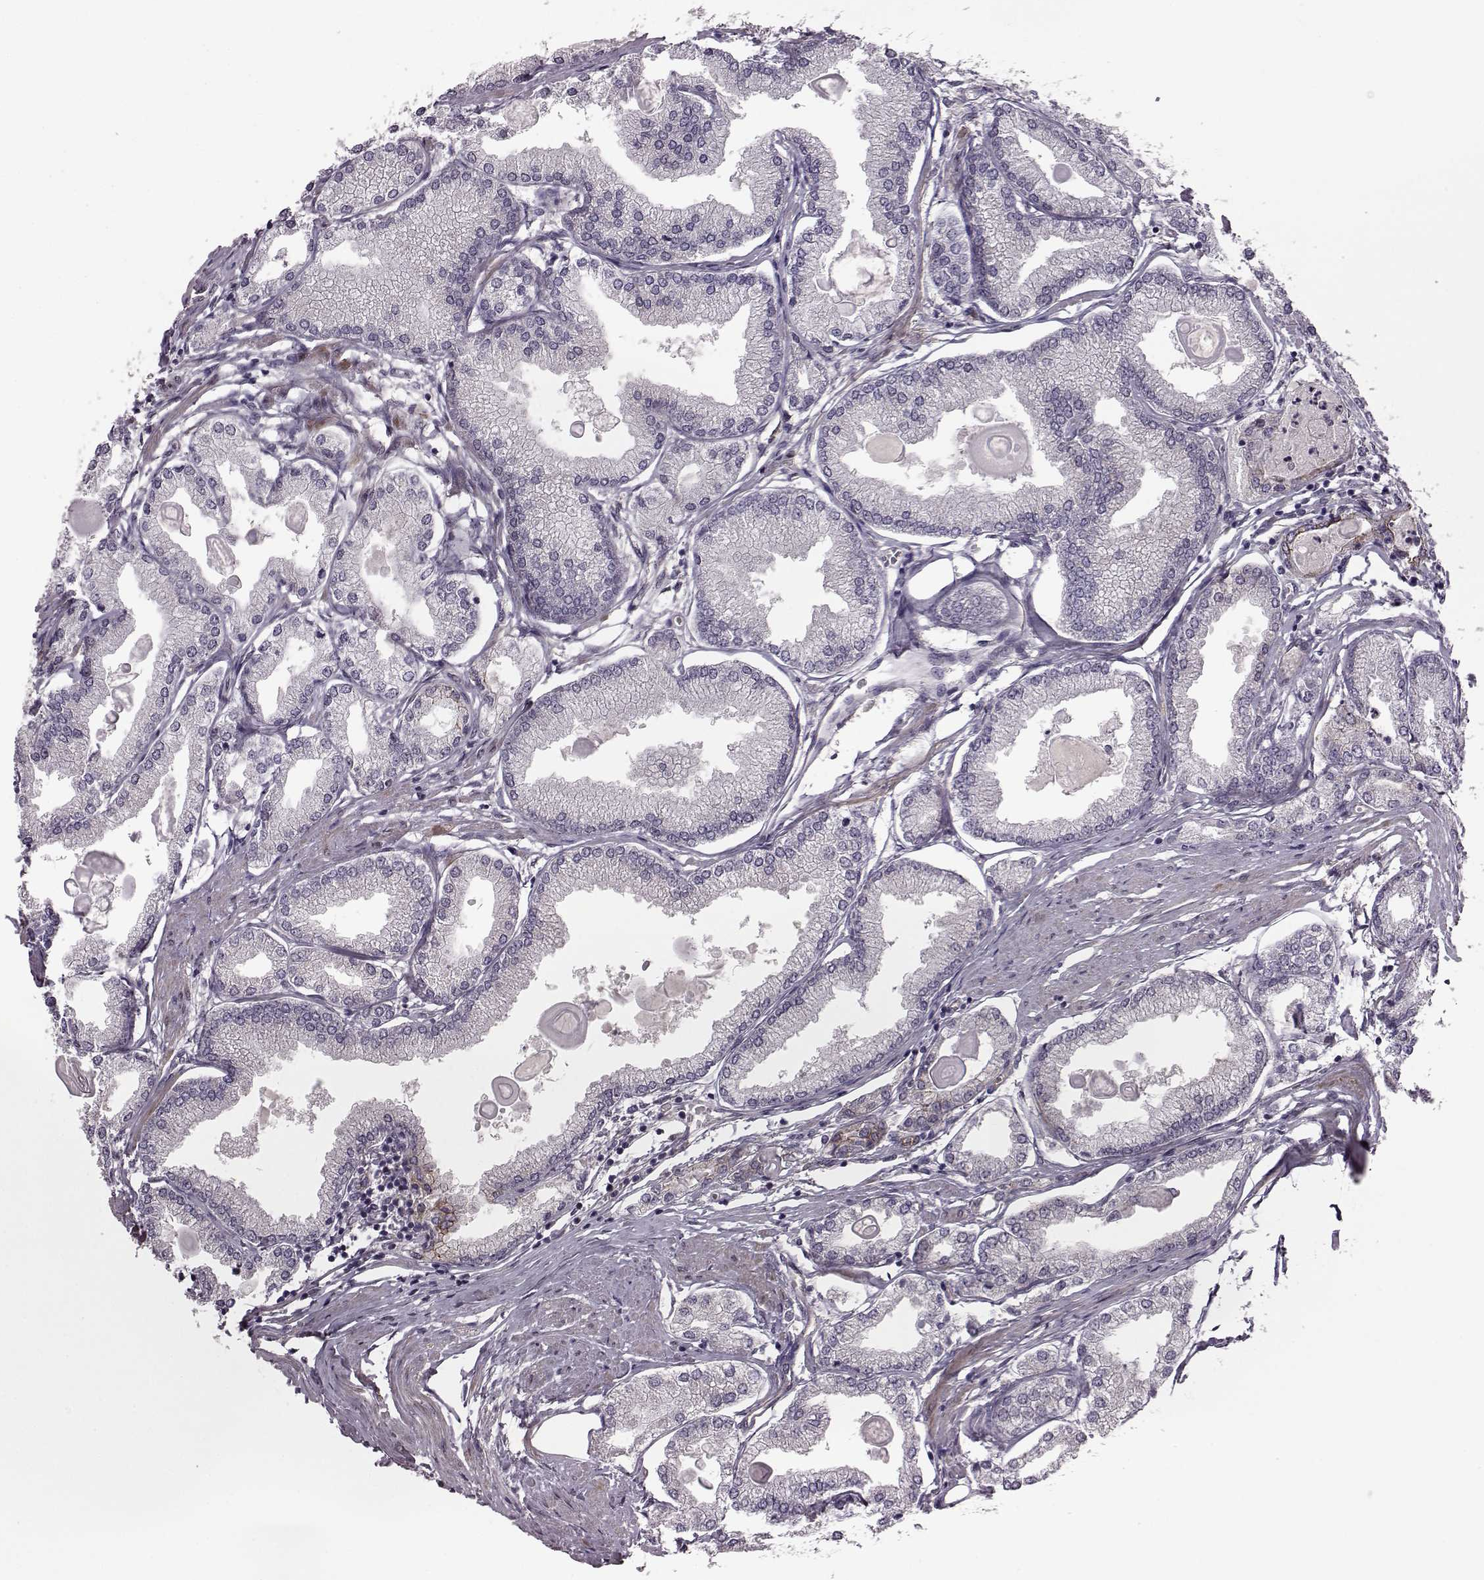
{"staining": {"intensity": "negative", "quantity": "none", "location": "none"}, "tissue": "prostate cancer", "cell_type": "Tumor cells", "image_type": "cancer", "snomed": [{"axis": "morphology", "description": "Adenocarcinoma, High grade"}, {"axis": "topography", "description": "Prostate"}], "caption": "Human prostate adenocarcinoma (high-grade) stained for a protein using IHC demonstrates no staining in tumor cells.", "gene": "SYNPO", "patient": {"sex": "male", "age": 68}}